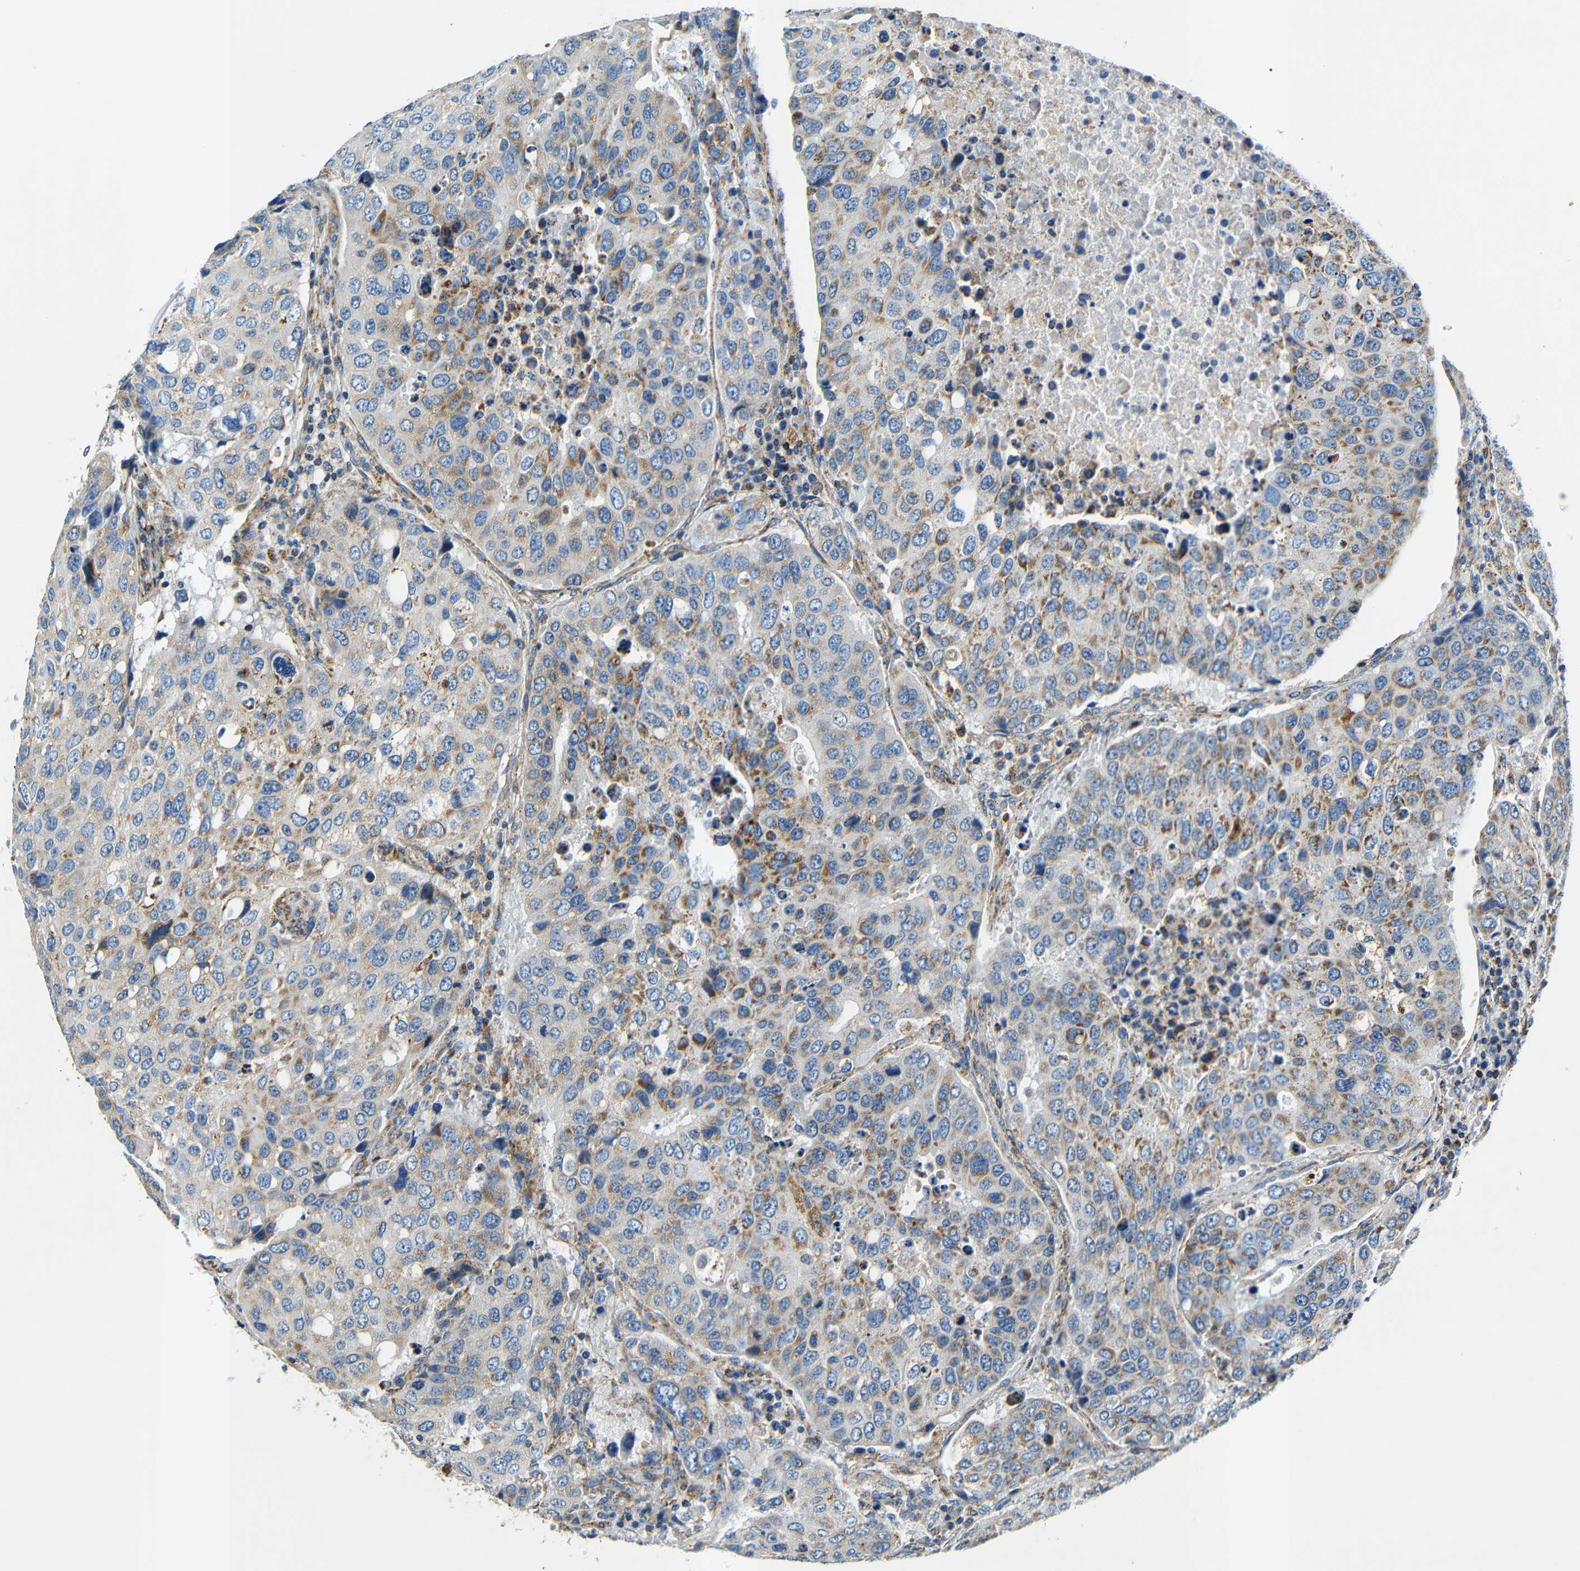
{"staining": {"intensity": "moderate", "quantity": "25%-75%", "location": "cytoplasmic/membranous"}, "tissue": "urothelial cancer", "cell_type": "Tumor cells", "image_type": "cancer", "snomed": [{"axis": "morphology", "description": "Urothelial carcinoma, High grade"}, {"axis": "topography", "description": "Lymph node"}, {"axis": "topography", "description": "Urinary bladder"}], "caption": "Urothelial carcinoma (high-grade) stained with immunohistochemistry (IHC) demonstrates moderate cytoplasmic/membranous positivity in about 25%-75% of tumor cells.", "gene": "GALNT18", "patient": {"sex": "male", "age": 51}}